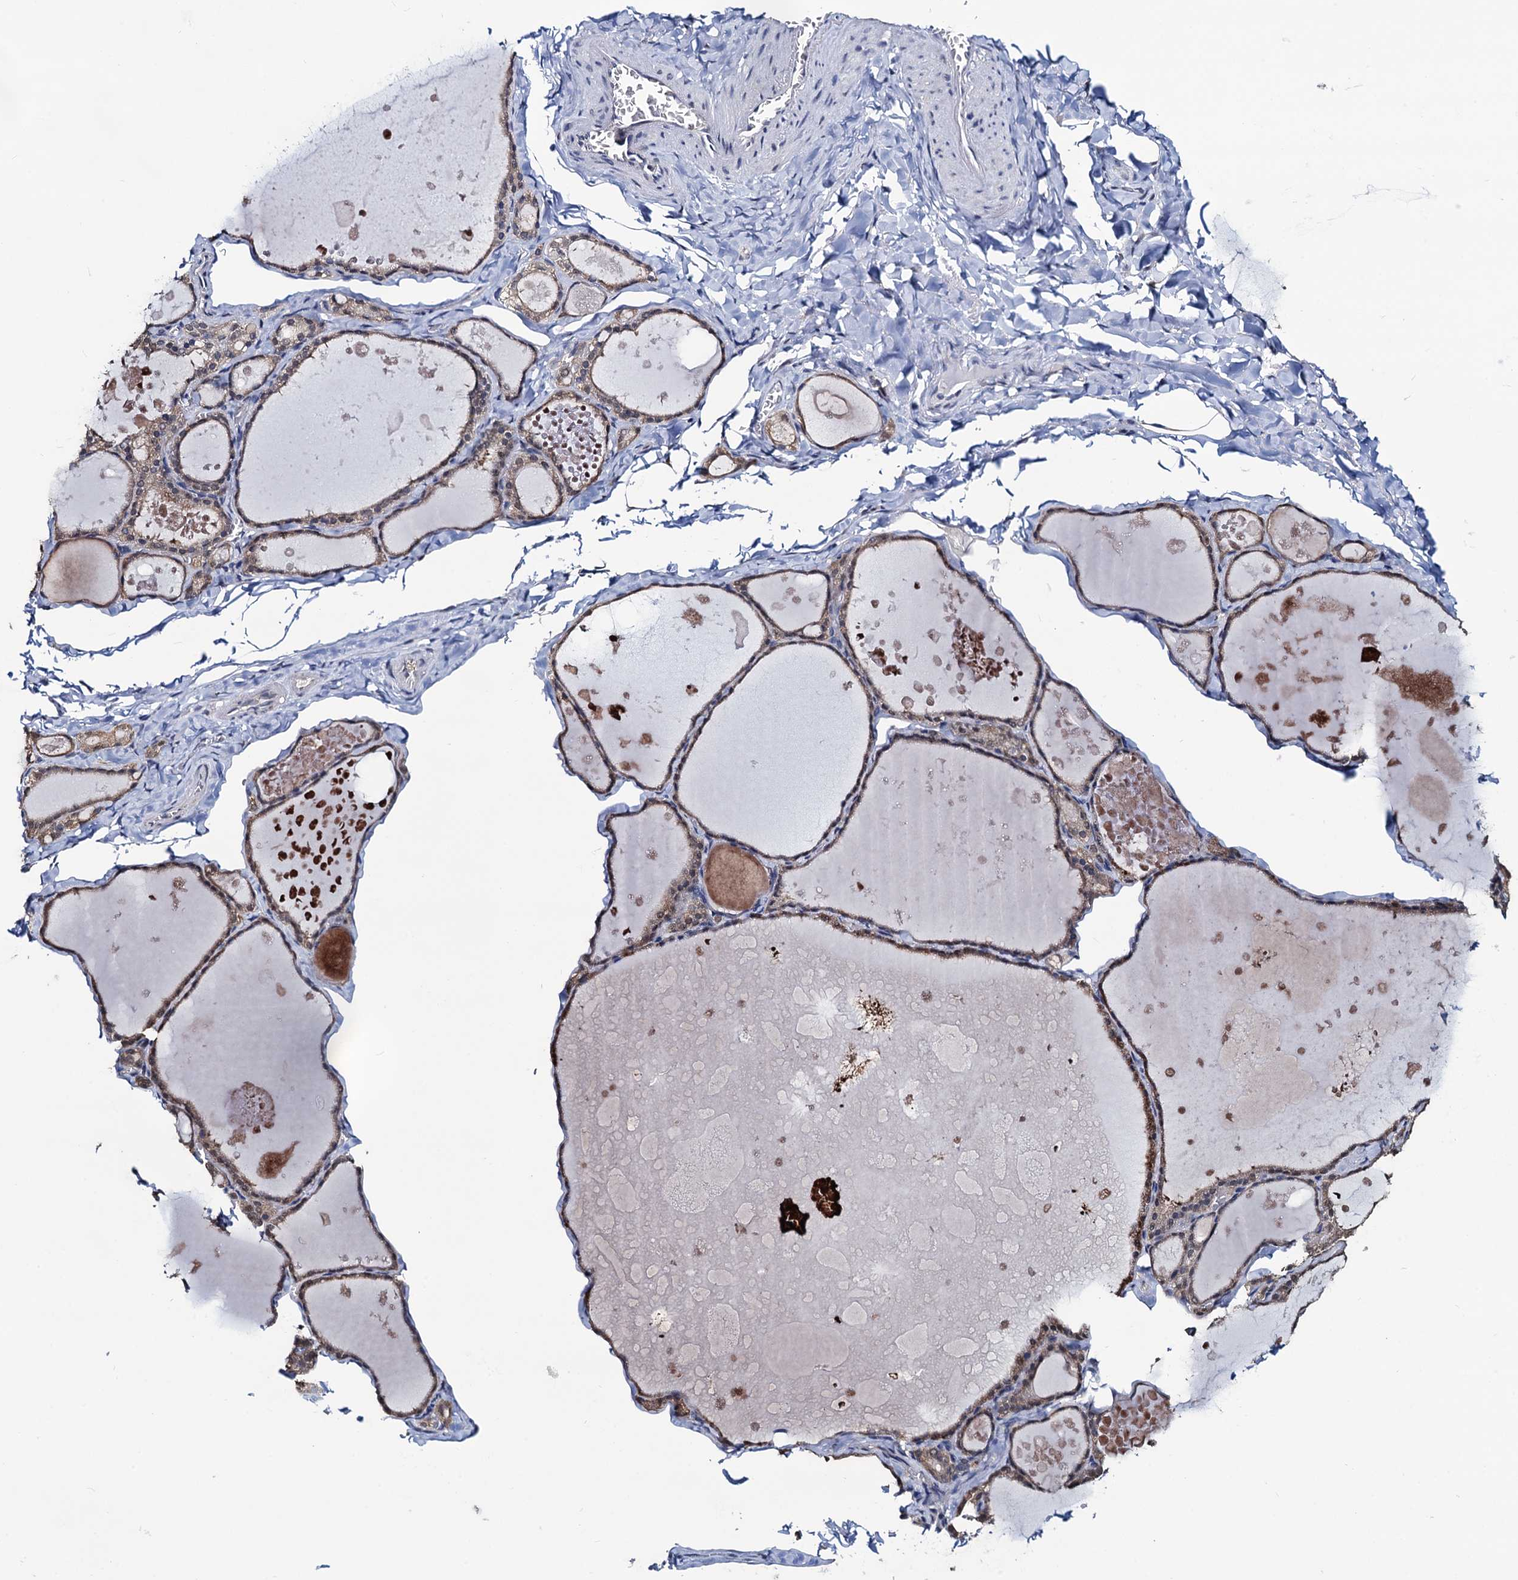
{"staining": {"intensity": "weak", "quantity": ">75%", "location": "cytoplasmic/membranous"}, "tissue": "thyroid gland", "cell_type": "Glandular cells", "image_type": "normal", "snomed": [{"axis": "morphology", "description": "Normal tissue, NOS"}, {"axis": "topography", "description": "Thyroid gland"}], "caption": "Glandular cells show weak cytoplasmic/membranous expression in about >75% of cells in normal thyroid gland.", "gene": "RTKN2", "patient": {"sex": "male", "age": 56}}